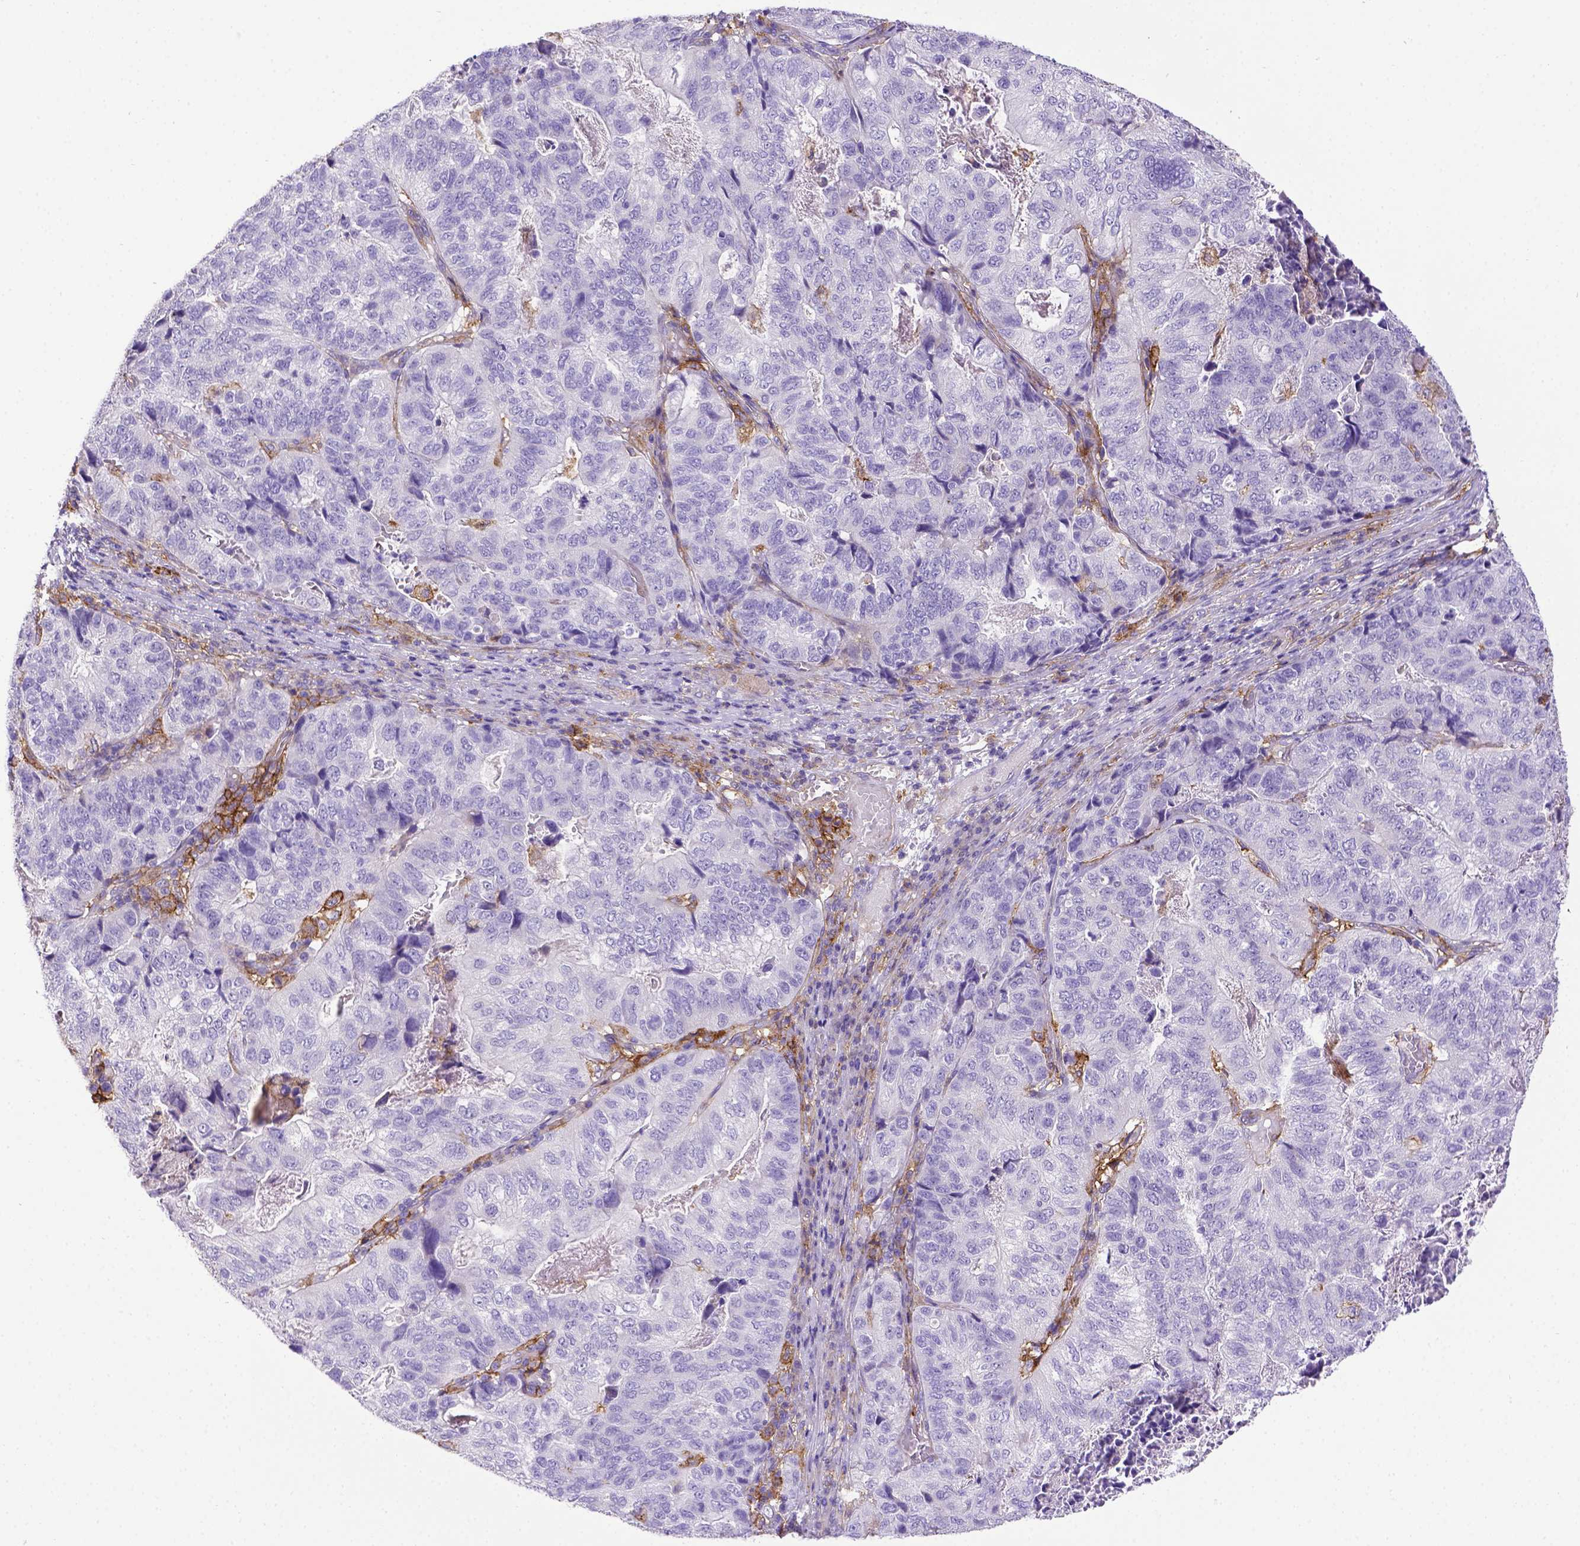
{"staining": {"intensity": "negative", "quantity": "none", "location": "none"}, "tissue": "stomach cancer", "cell_type": "Tumor cells", "image_type": "cancer", "snomed": [{"axis": "morphology", "description": "Adenocarcinoma, NOS"}, {"axis": "topography", "description": "Stomach, upper"}], "caption": "Protein analysis of stomach cancer displays no significant positivity in tumor cells.", "gene": "CD40", "patient": {"sex": "female", "age": 67}}